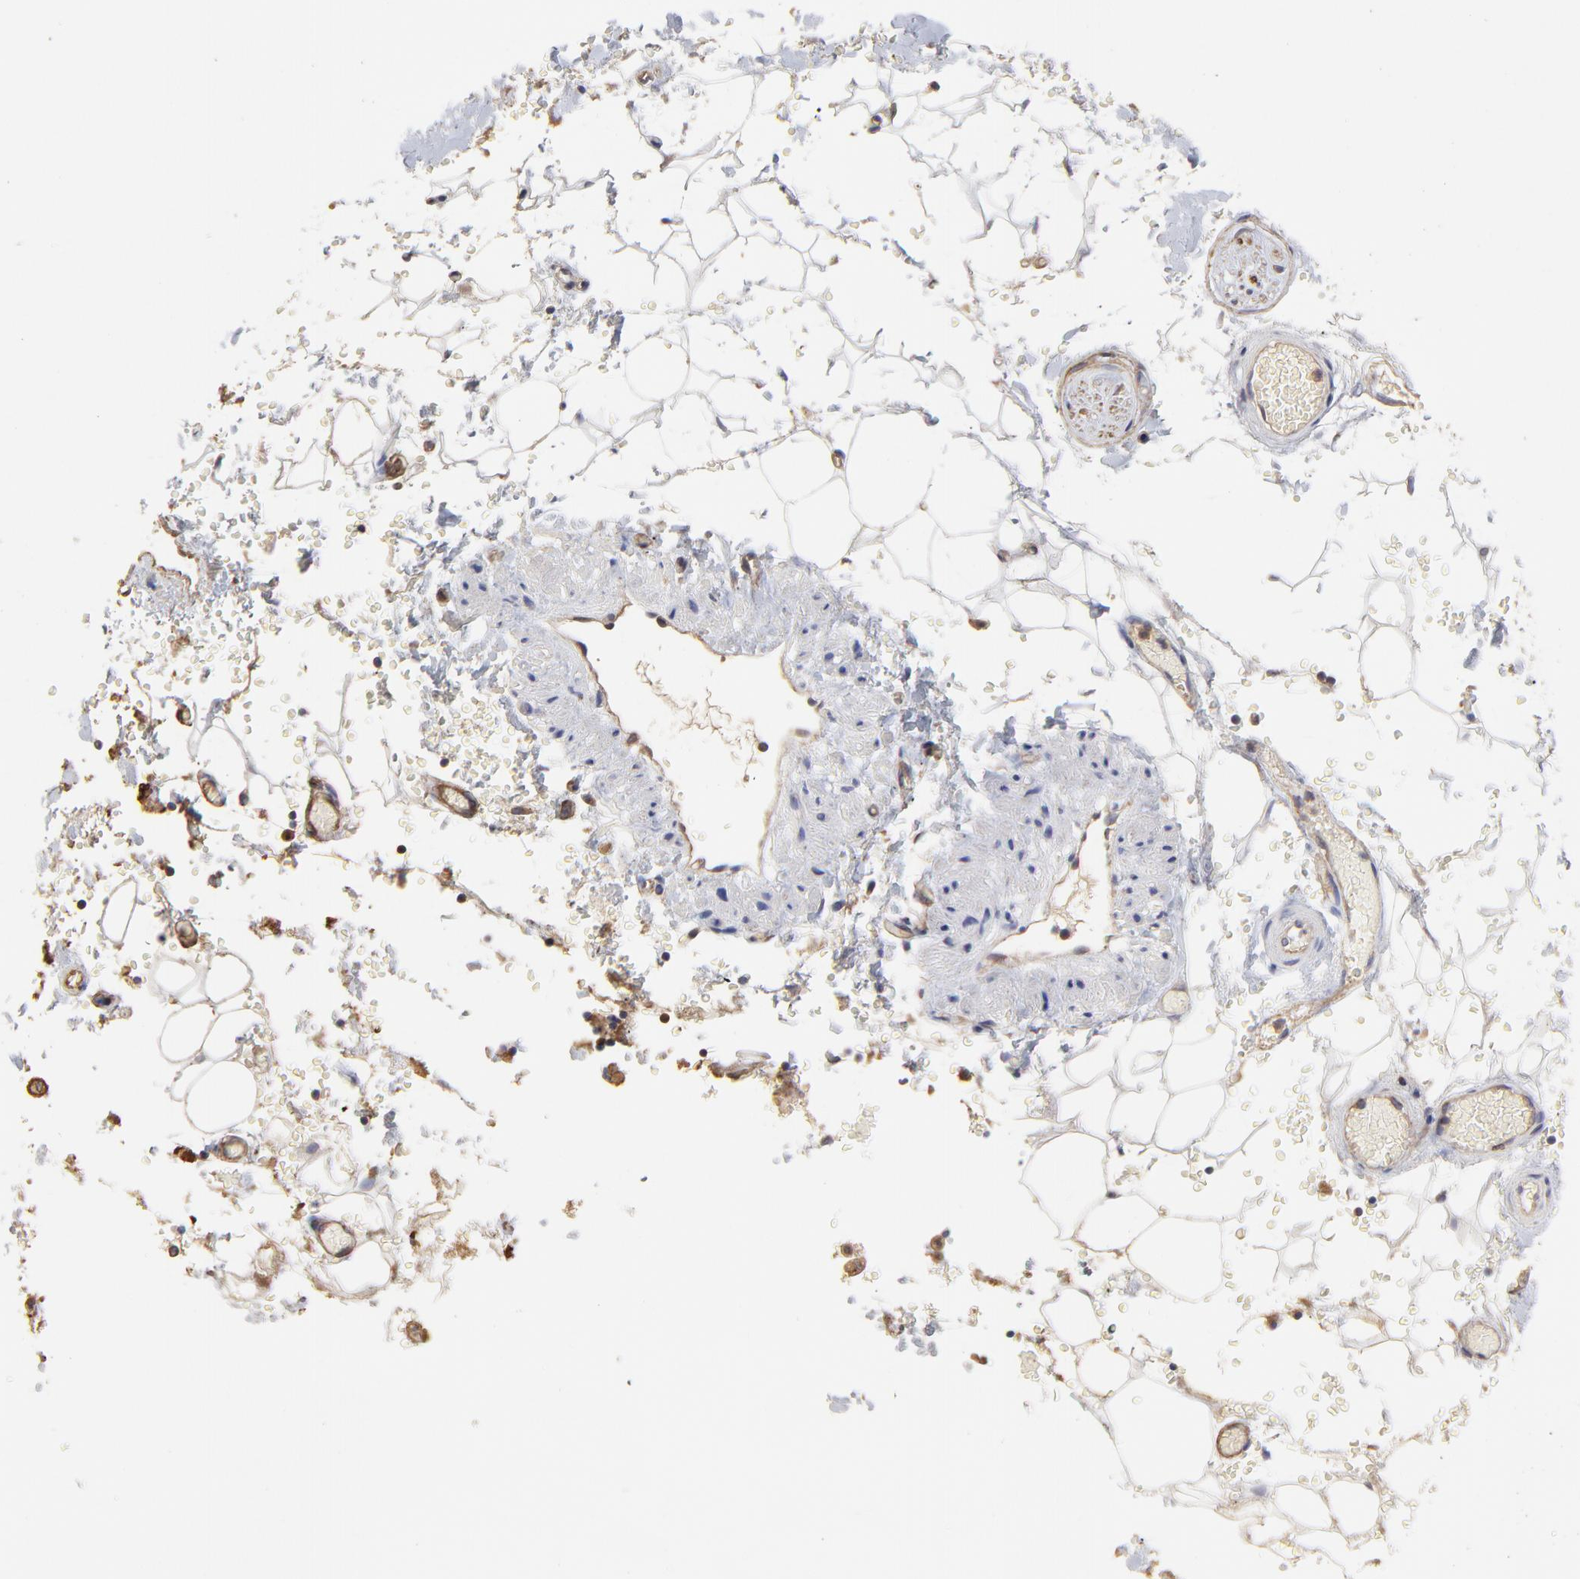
{"staining": {"intensity": "negative", "quantity": "none", "location": "none"}, "tissue": "adipose tissue", "cell_type": "Adipocytes", "image_type": "normal", "snomed": [{"axis": "morphology", "description": "Normal tissue, NOS"}, {"axis": "topography", "description": "Bronchus"}, {"axis": "topography", "description": "Lung"}], "caption": "An immunohistochemistry (IHC) photomicrograph of normal adipose tissue is shown. There is no staining in adipocytes of adipose tissue. The staining was performed using DAB to visualize the protein expression in brown, while the nuclei were stained in blue with hematoxylin (Magnification: 20x).", "gene": "LRCH2", "patient": {"sex": "female", "age": 56}}